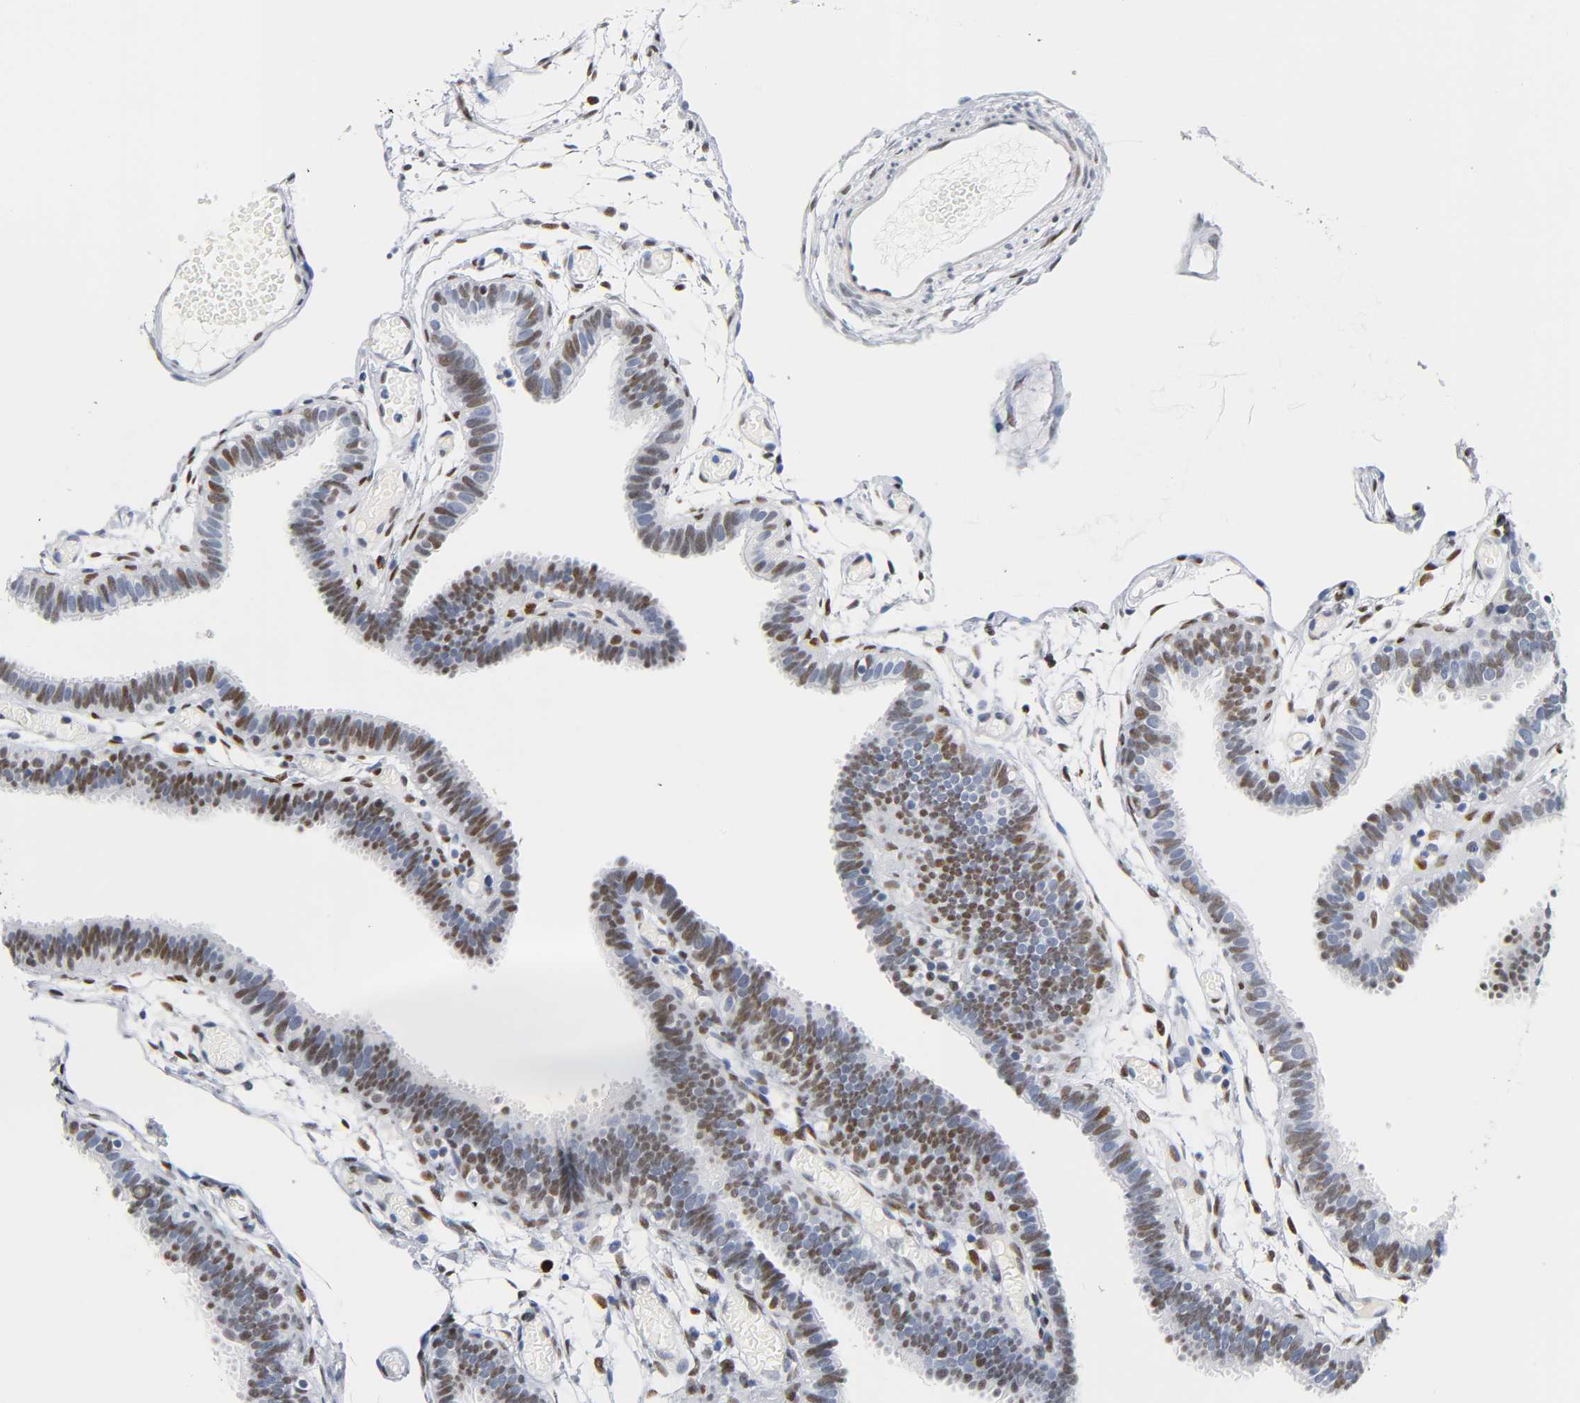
{"staining": {"intensity": "moderate", "quantity": "25%-75%", "location": "nuclear"}, "tissue": "fallopian tube", "cell_type": "Glandular cells", "image_type": "normal", "snomed": [{"axis": "morphology", "description": "Normal tissue, NOS"}, {"axis": "topography", "description": "Fallopian tube"}], "caption": "A high-resolution photomicrograph shows immunohistochemistry staining of unremarkable fallopian tube, which shows moderate nuclear expression in about 25%-75% of glandular cells.", "gene": "NAB2", "patient": {"sex": "female", "age": 29}}